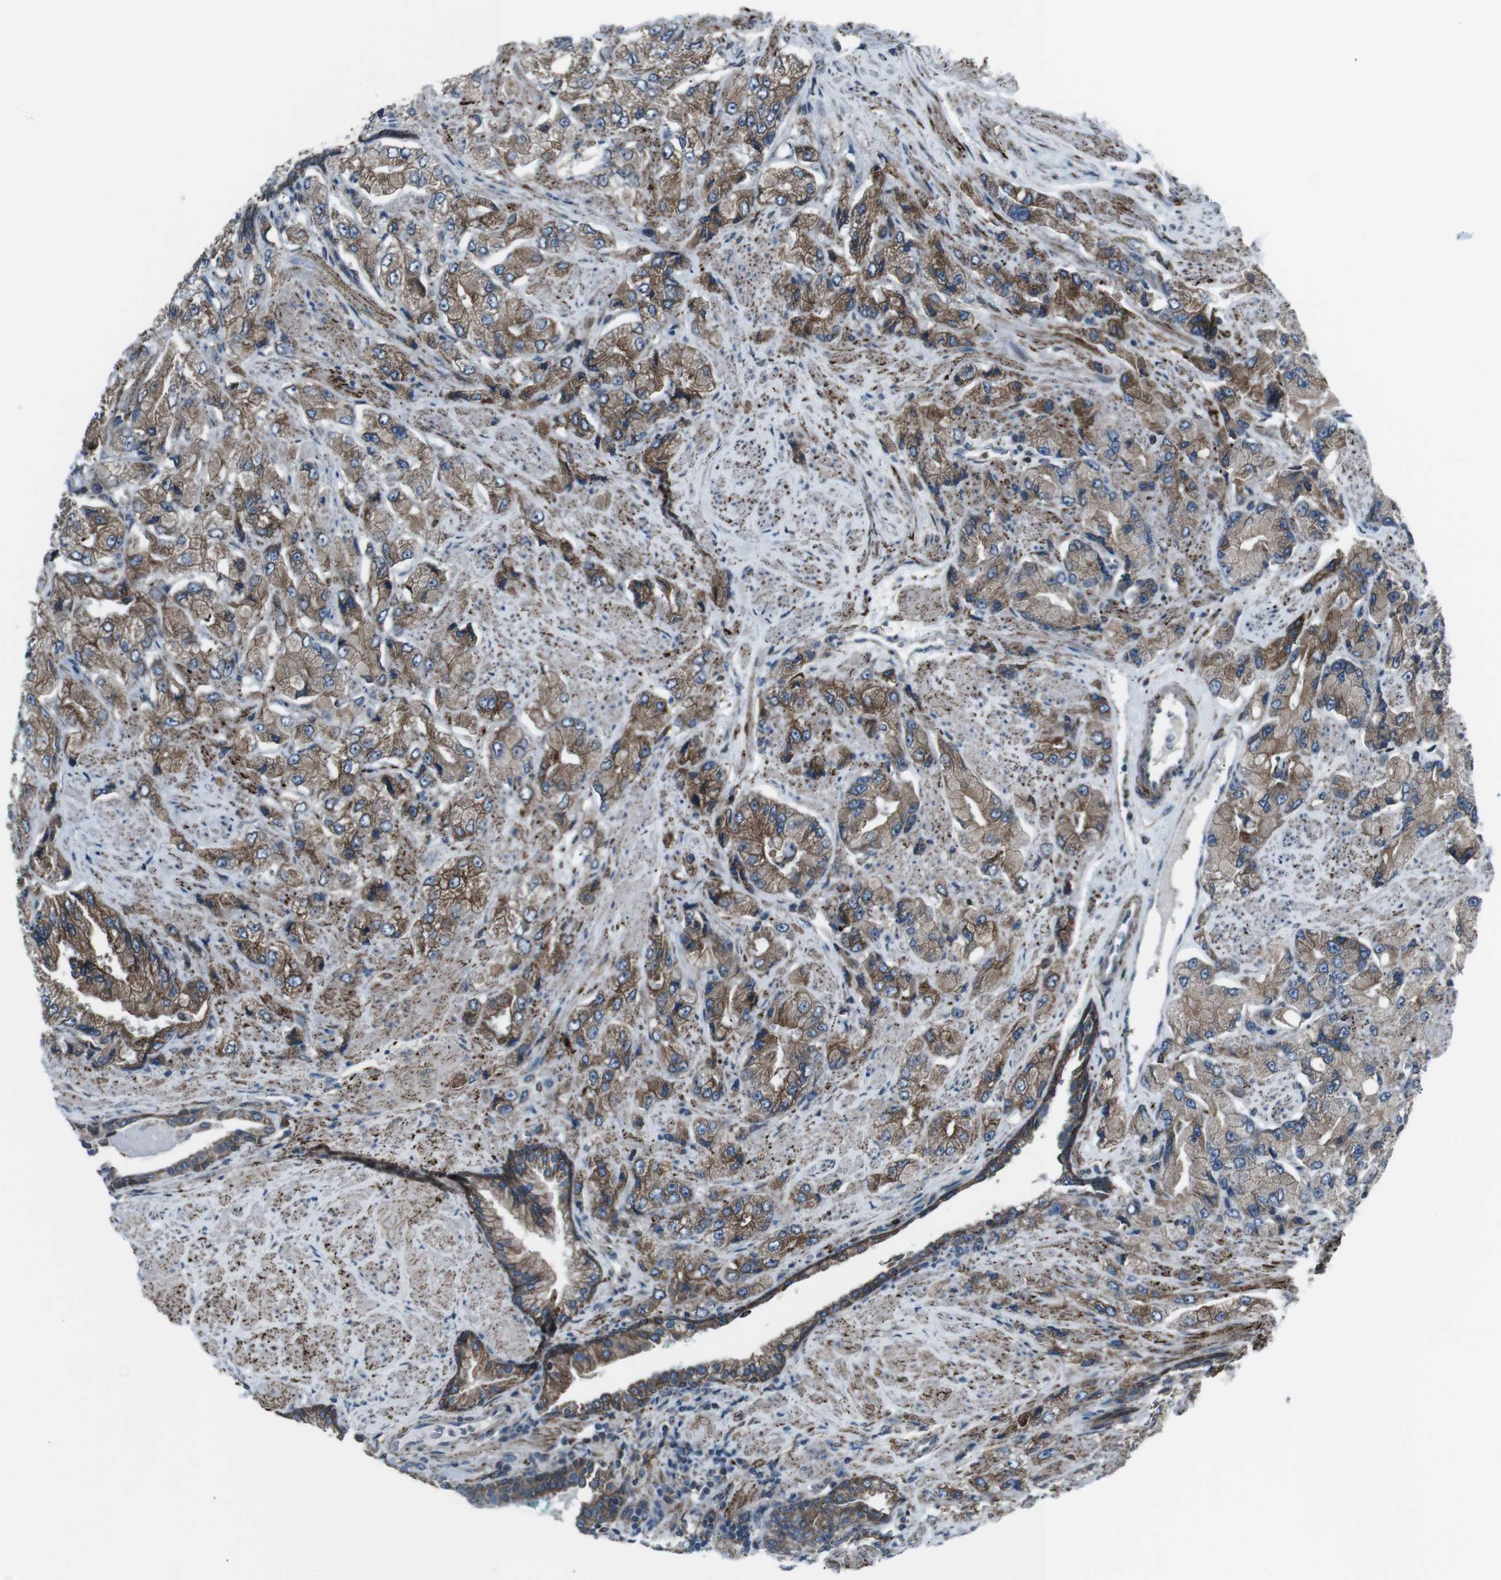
{"staining": {"intensity": "moderate", "quantity": ">75%", "location": "cytoplasmic/membranous"}, "tissue": "prostate cancer", "cell_type": "Tumor cells", "image_type": "cancer", "snomed": [{"axis": "morphology", "description": "Adenocarcinoma, High grade"}, {"axis": "topography", "description": "Prostate"}], "caption": "The image reveals a brown stain indicating the presence of a protein in the cytoplasmic/membranous of tumor cells in adenocarcinoma (high-grade) (prostate).", "gene": "LNPK", "patient": {"sex": "male", "age": 58}}